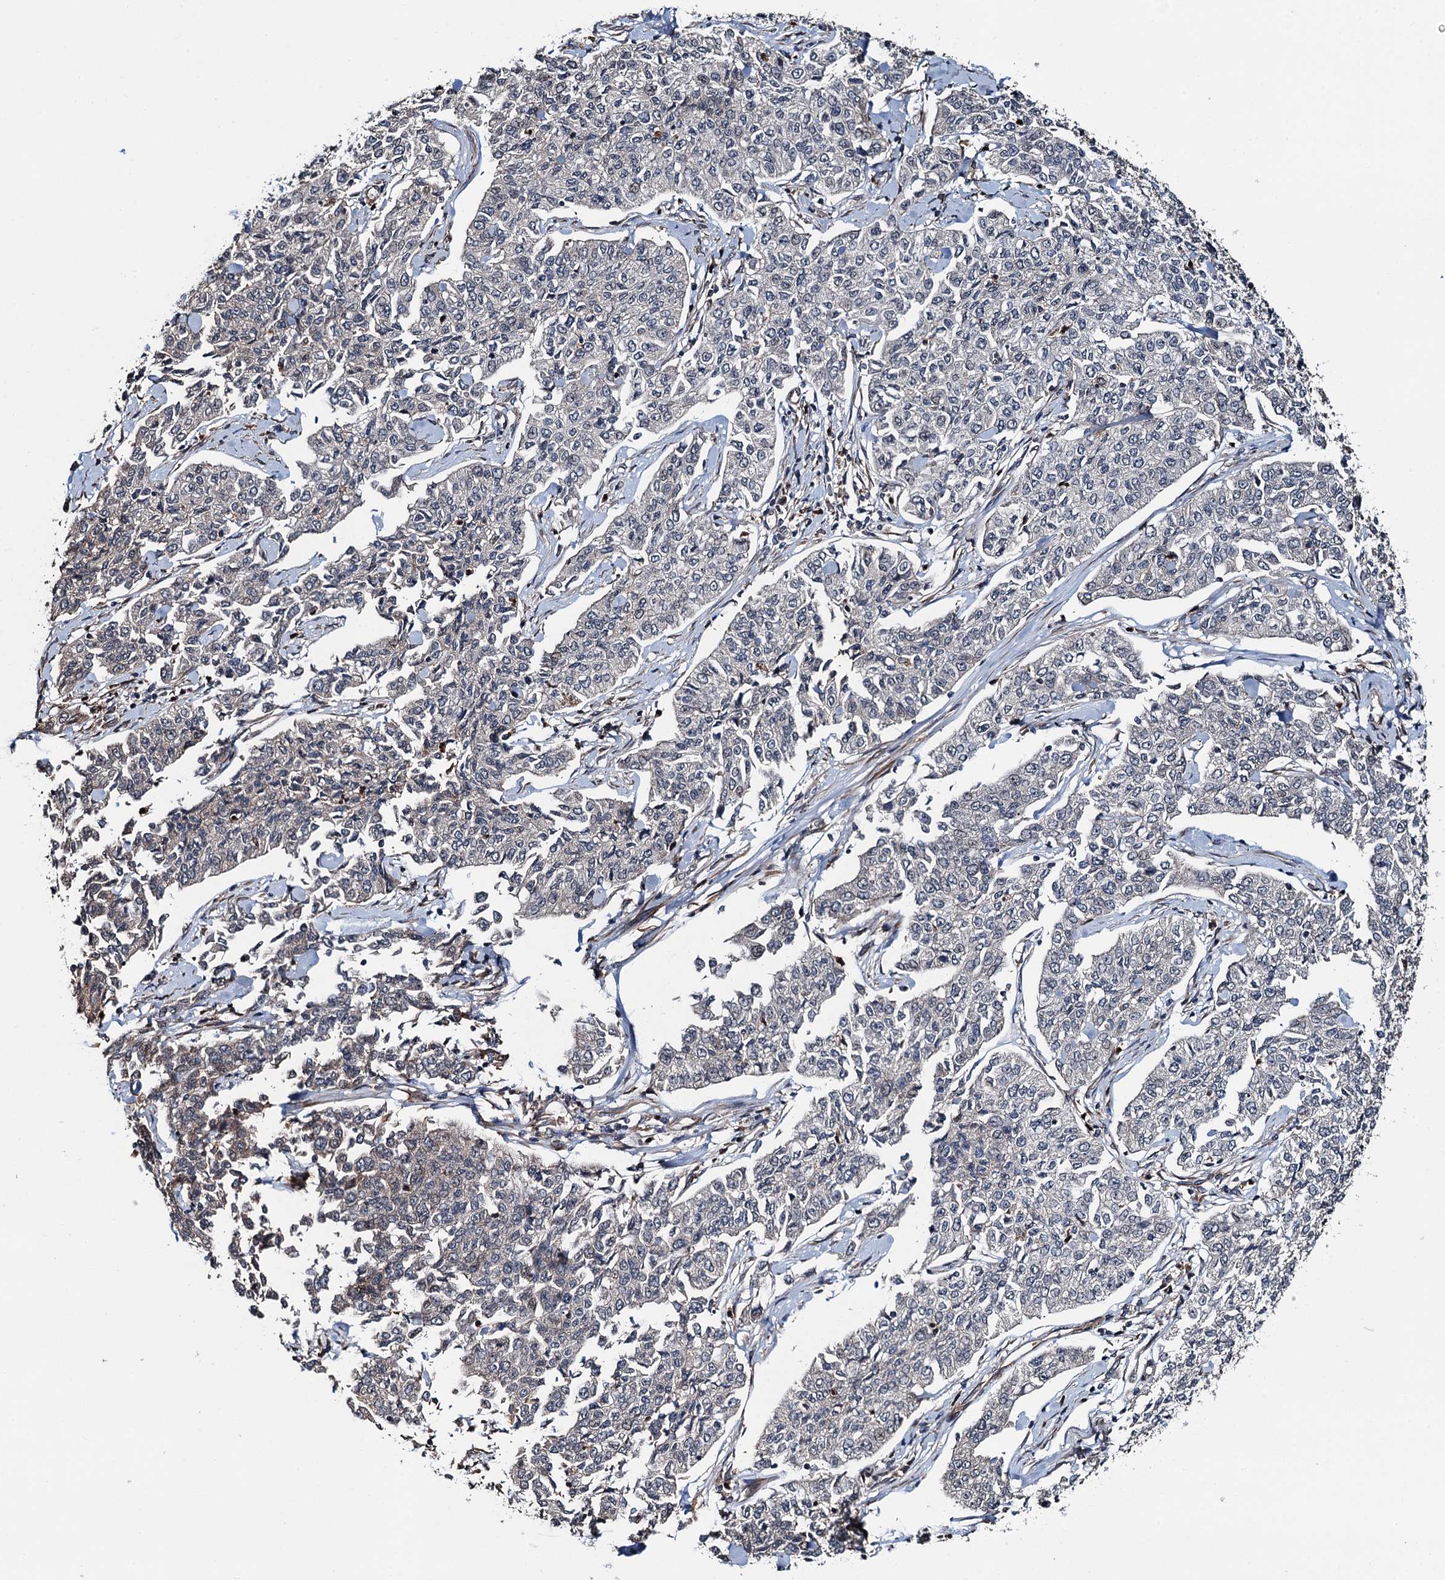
{"staining": {"intensity": "negative", "quantity": "none", "location": "none"}, "tissue": "cervical cancer", "cell_type": "Tumor cells", "image_type": "cancer", "snomed": [{"axis": "morphology", "description": "Squamous cell carcinoma, NOS"}, {"axis": "topography", "description": "Cervix"}], "caption": "Tumor cells are negative for brown protein staining in squamous cell carcinoma (cervical). (DAB (3,3'-diaminobenzidine) immunohistochemistry visualized using brightfield microscopy, high magnification).", "gene": "WHAMM", "patient": {"sex": "female", "age": 35}}